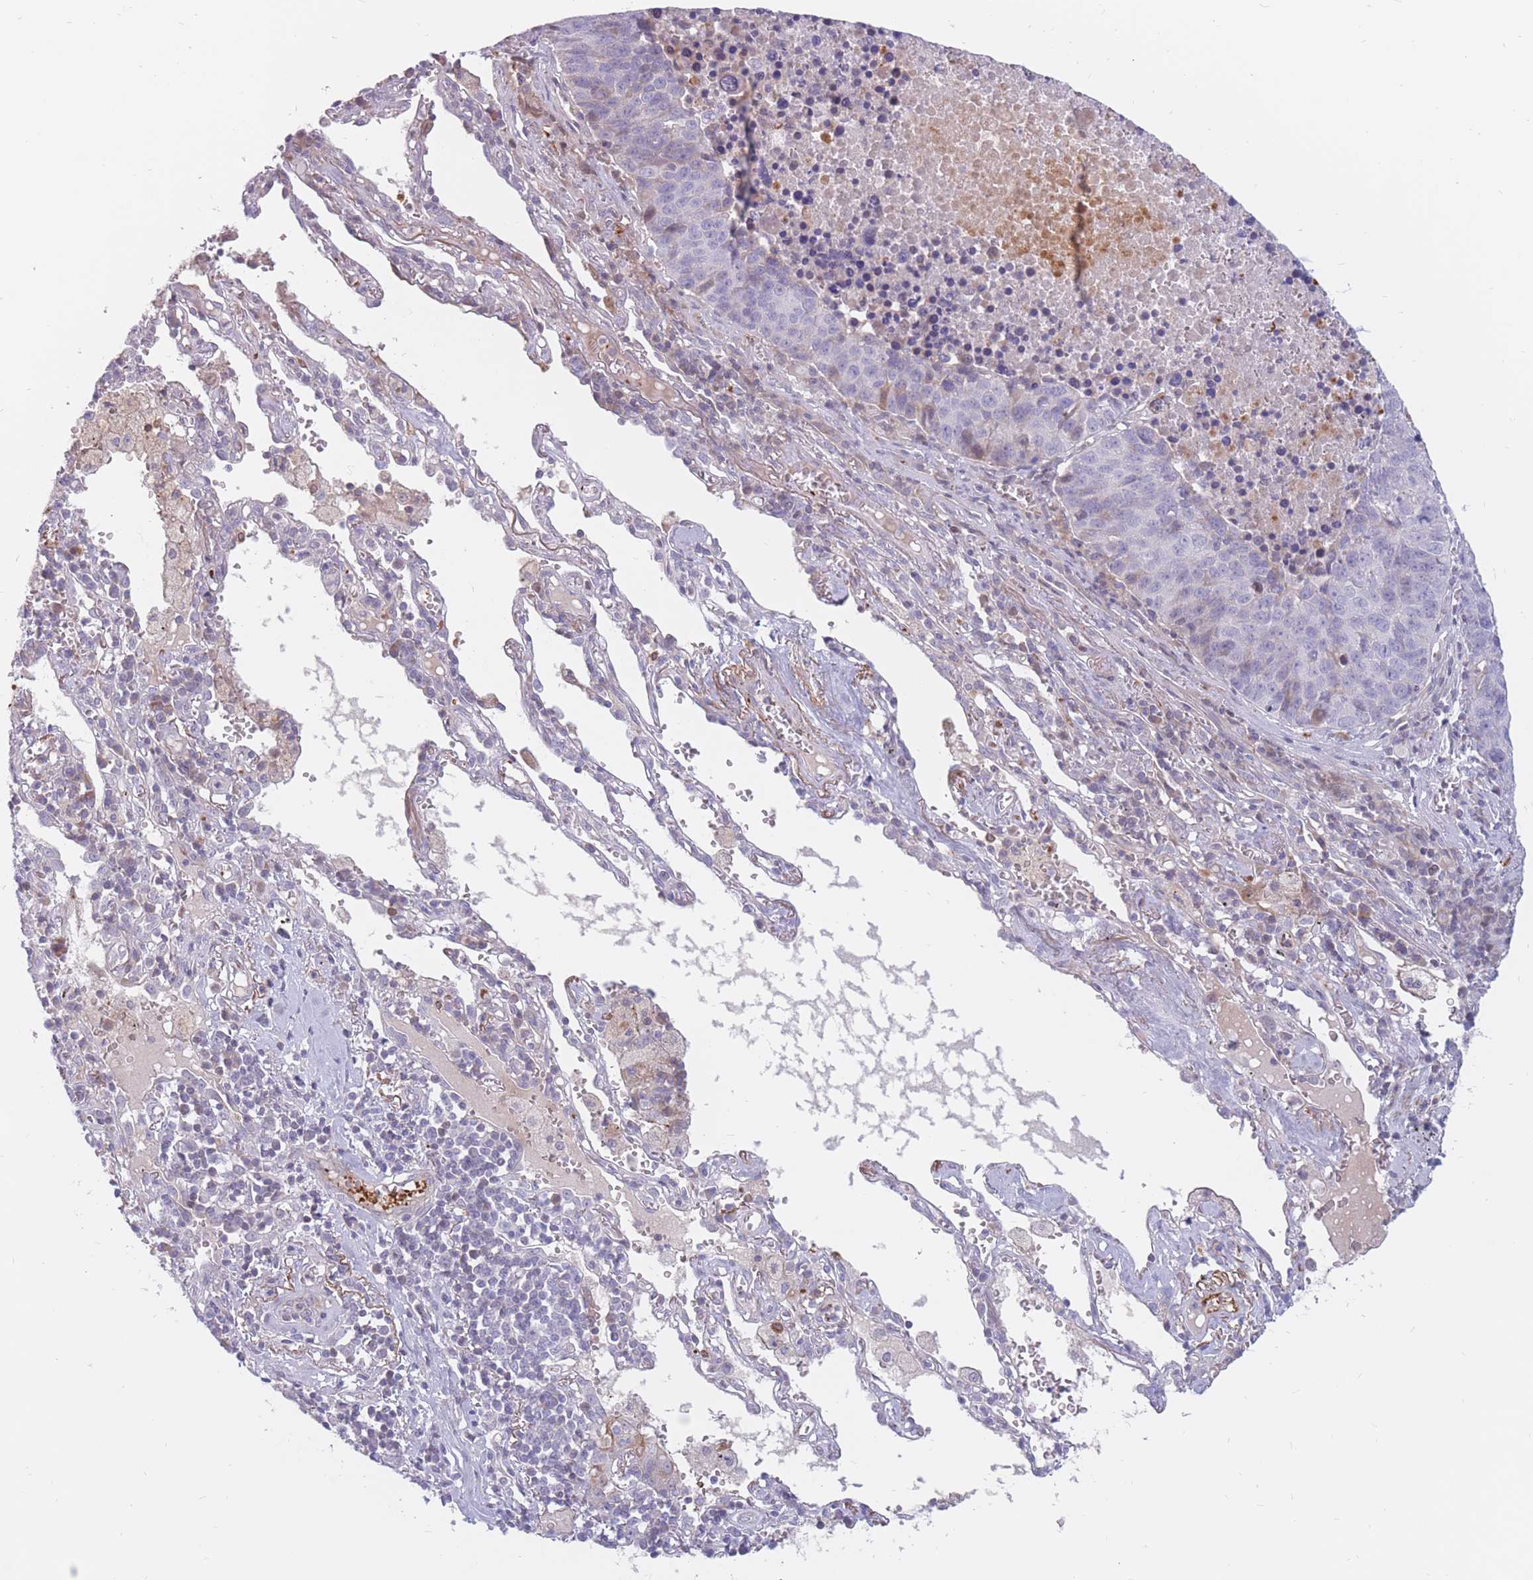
{"staining": {"intensity": "negative", "quantity": "none", "location": "none"}, "tissue": "lung cancer", "cell_type": "Tumor cells", "image_type": "cancer", "snomed": [{"axis": "morphology", "description": "Squamous cell carcinoma, NOS"}, {"axis": "topography", "description": "Lung"}], "caption": "IHC micrograph of human lung cancer stained for a protein (brown), which displays no expression in tumor cells.", "gene": "PTGDR", "patient": {"sex": "female", "age": 66}}